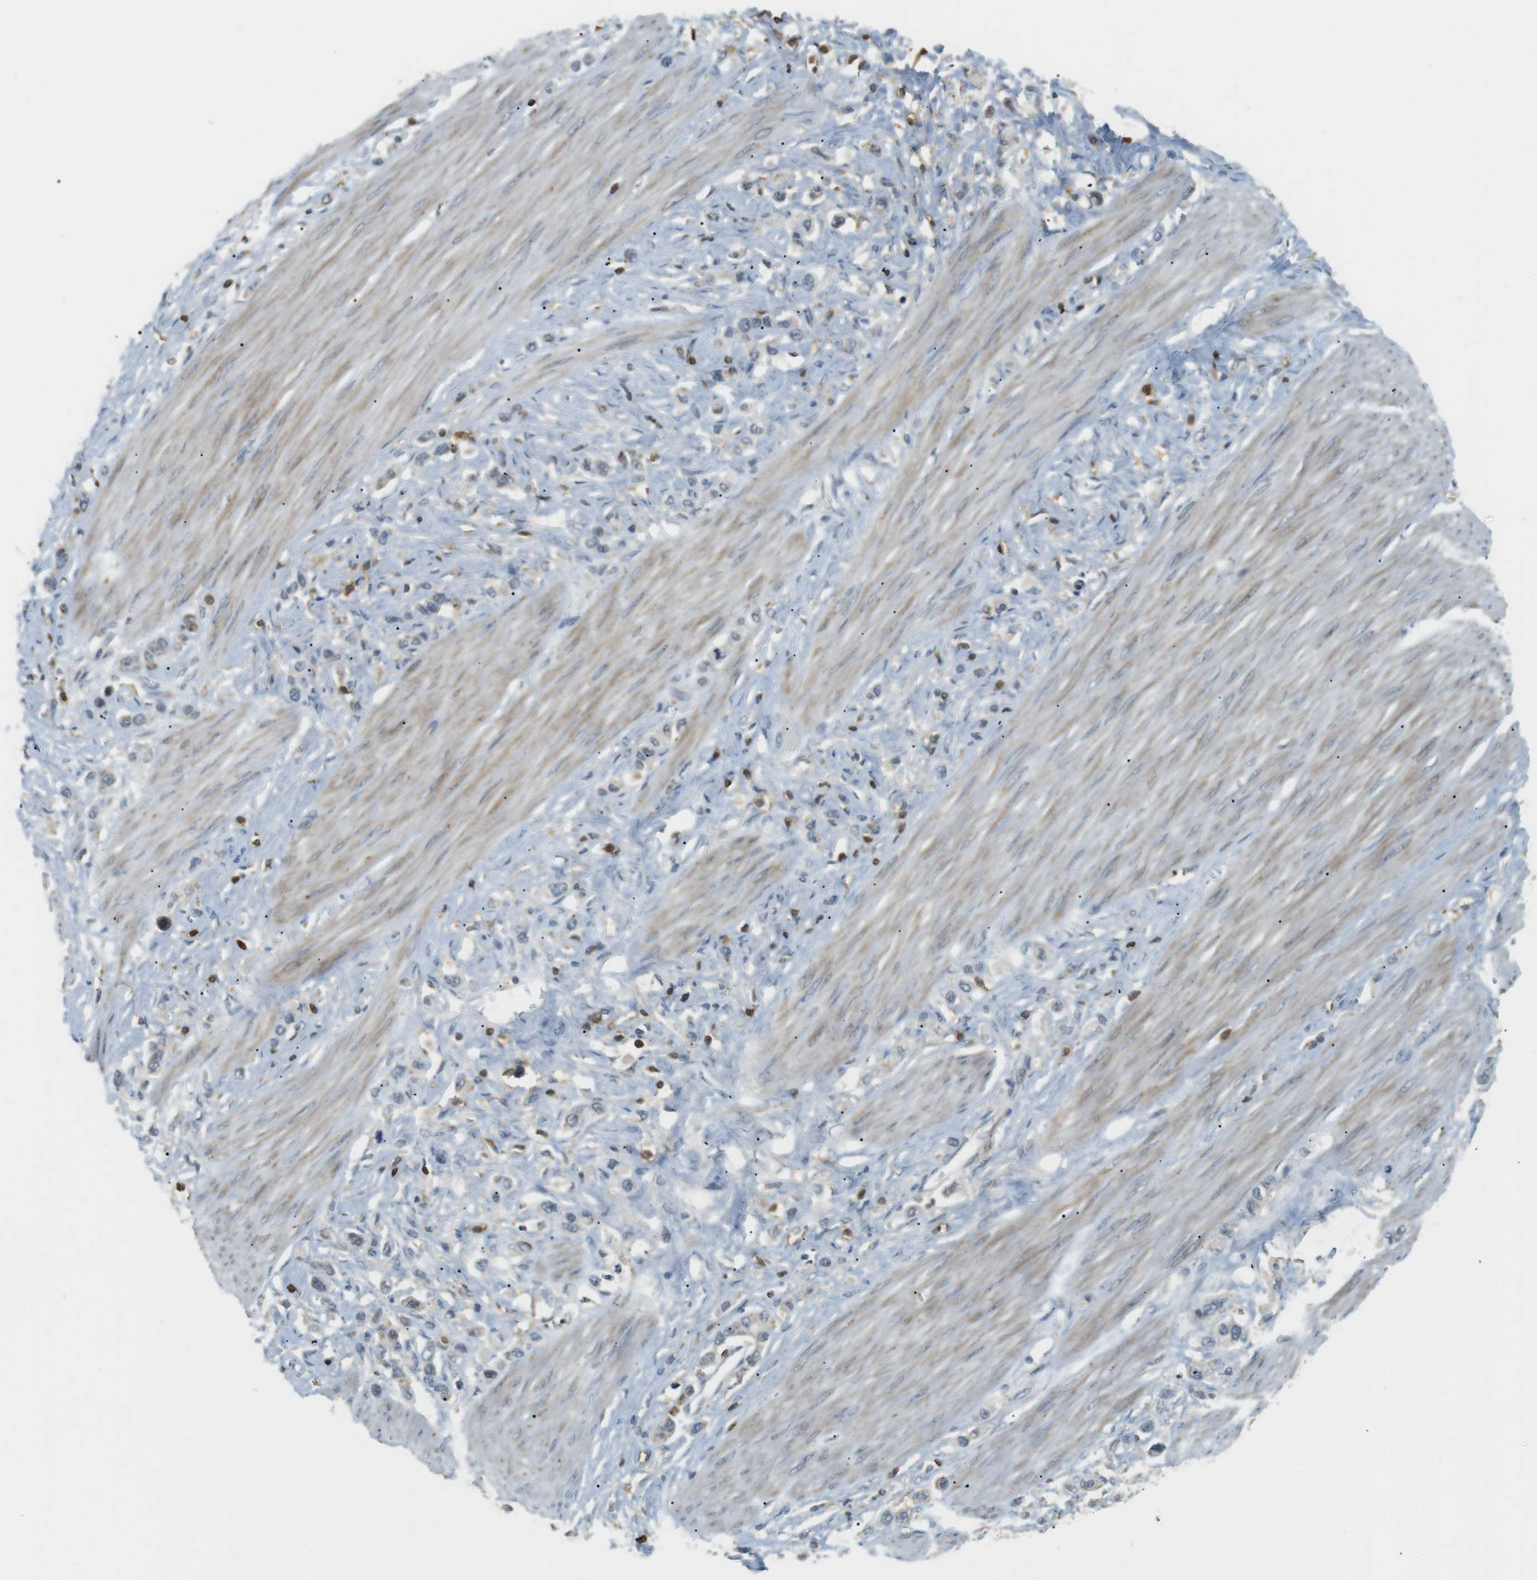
{"staining": {"intensity": "weak", "quantity": "<25%", "location": "cytoplasmic/membranous"}, "tissue": "stomach cancer", "cell_type": "Tumor cells", "image_type": "cancer", "snomed": [{"axis": "morphology", "description": "Adenocarcinoma, NOS"}, {"axis": "topography", "description": "Stomach"}], "caption": "The micrograph demonstrates no significant expression in tumor cells of adenocarcinoma (stomach).", "gene": "P2RY1", "patient": {"sex": "female", "age": 65}}